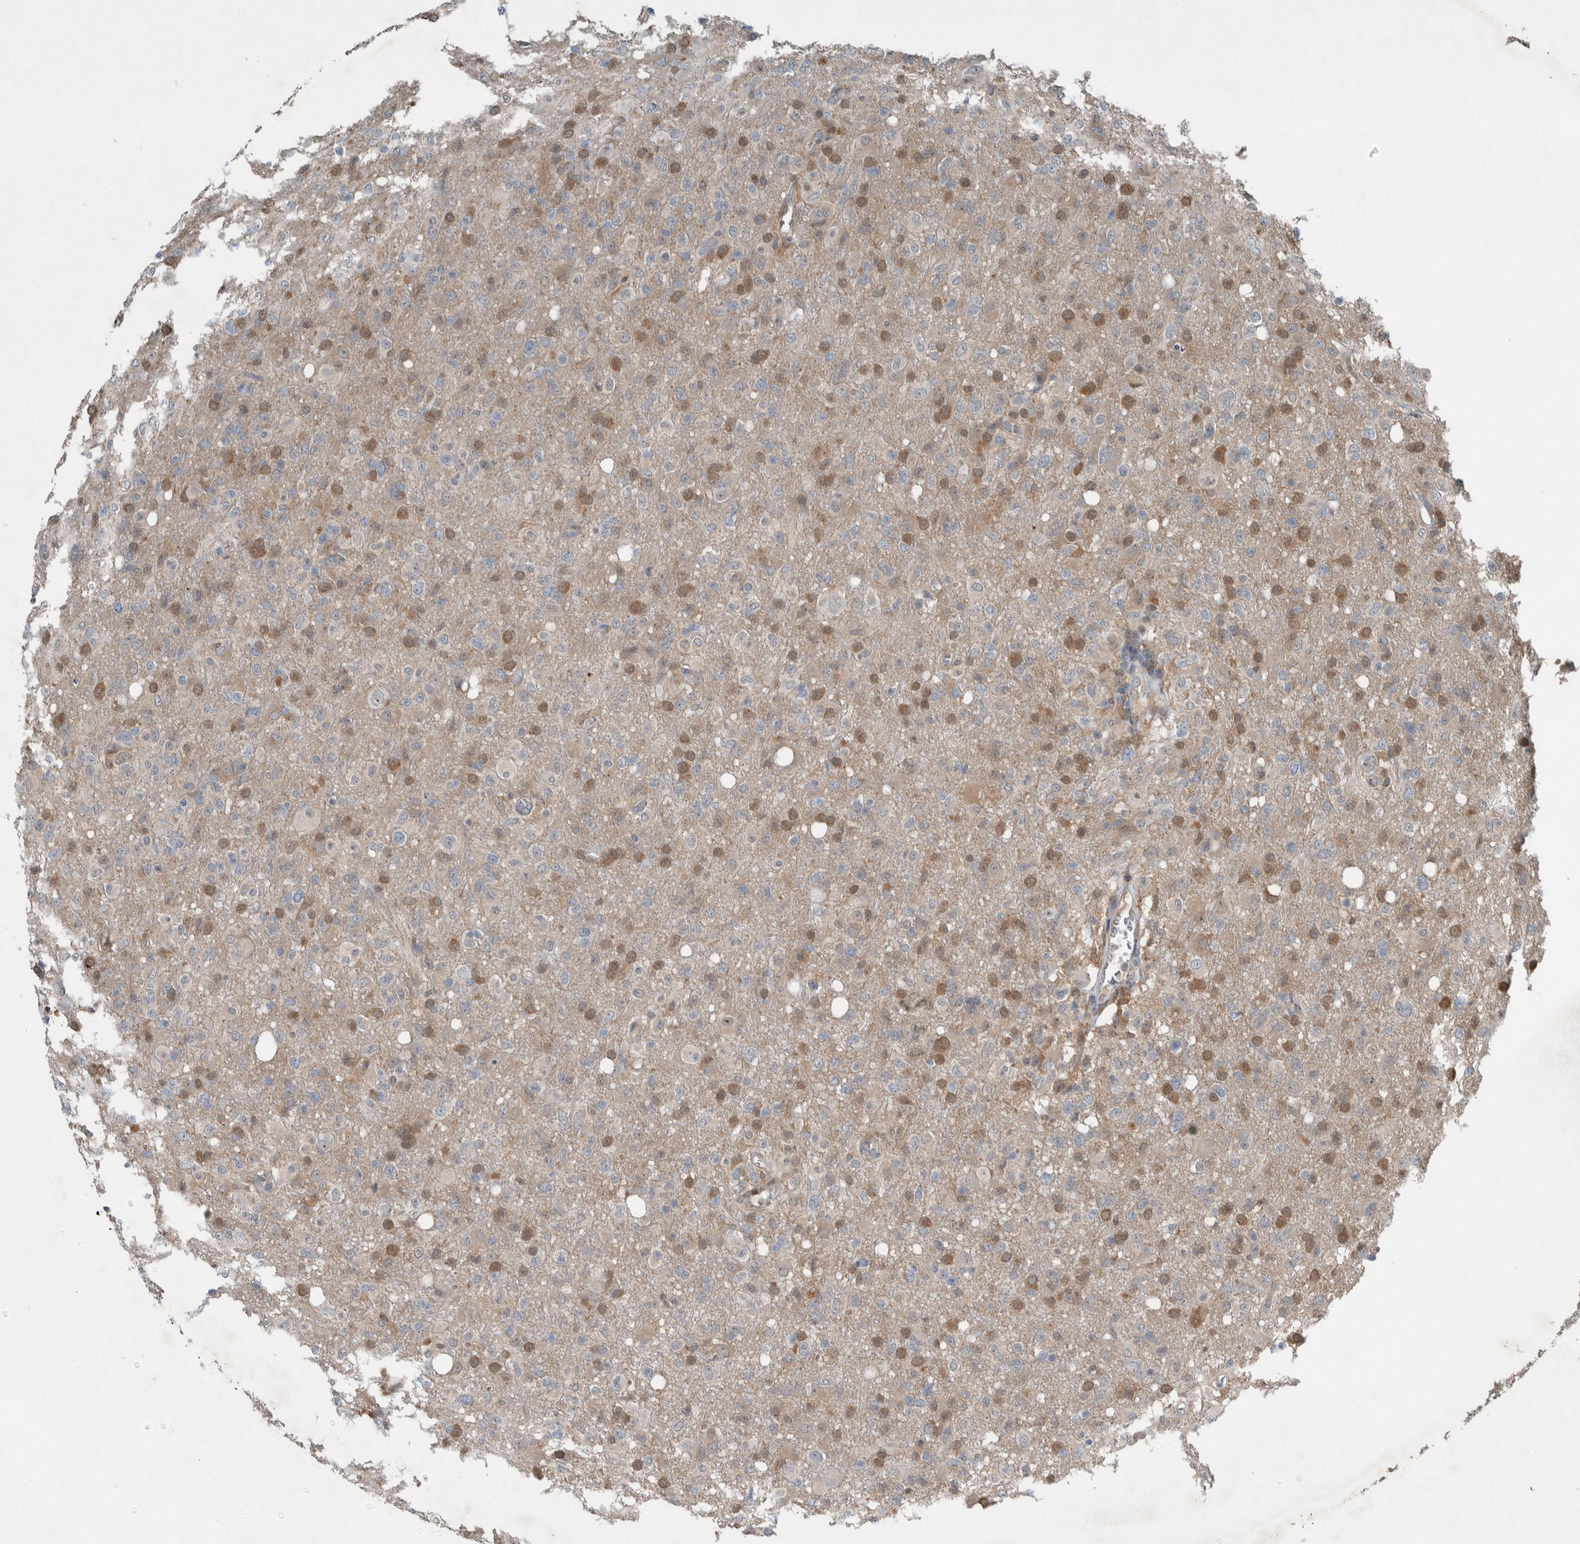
{"staining": {"intensity": "moderate", "quantity": "25%-75%", "location": "cytoplasmic/membranous,nuclear"}, "tissue": "glioma", "cell_type": "Tumor cells", "image_type": "cancer", "snomed": [{"axis": "morphology", "description": "Glioma, malignant, High grade"}, {"axis": "topography", "description": "Brain"}], "caption": "About 25%-75% of tumor cells in malignant glioma (high-grade) display moderate cytoplasmic/membranous and nuclear protein expression as visualized by brown immunohistochemical staining.", "gene": "RALGDS", "patient": {"sex": "female", "age": 57}}